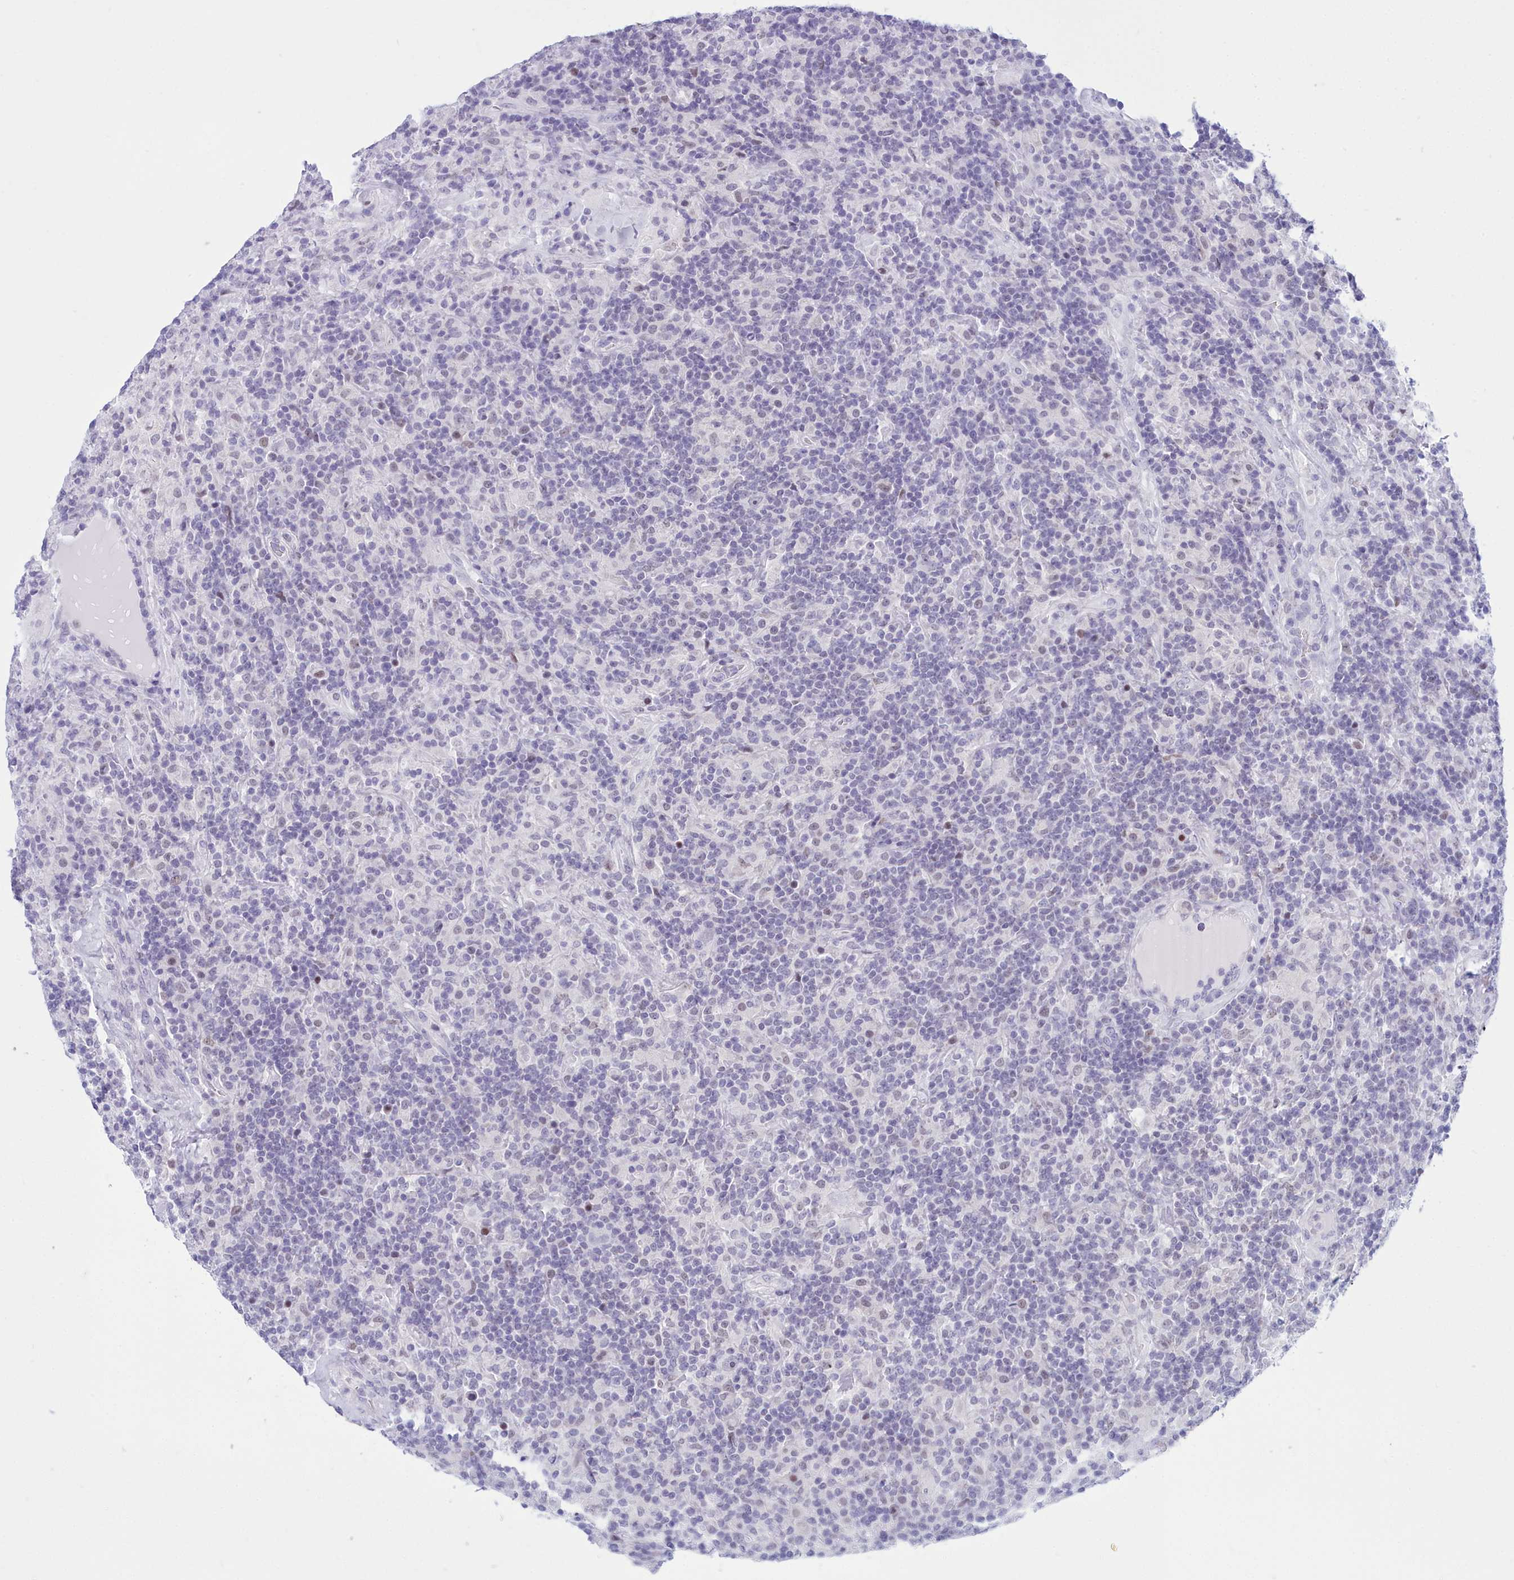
{"staining": {"intensity": "negative", "quantity": "none", "location": "none"}, "tissue": "lymphoma", "cell_type": "Tumor cells", "image_type": "cancer", "snomed": [{"axis": "morphology", "description": "Hodgkin's disease, NOS"}, {"axis": "topography", "description": "Lymph node"}], "caption": "Tumor cells show no significant positivity in Hodgkin's disease.", "gene": "SNX20", "patient": {"sex": "male", "age": 70}}